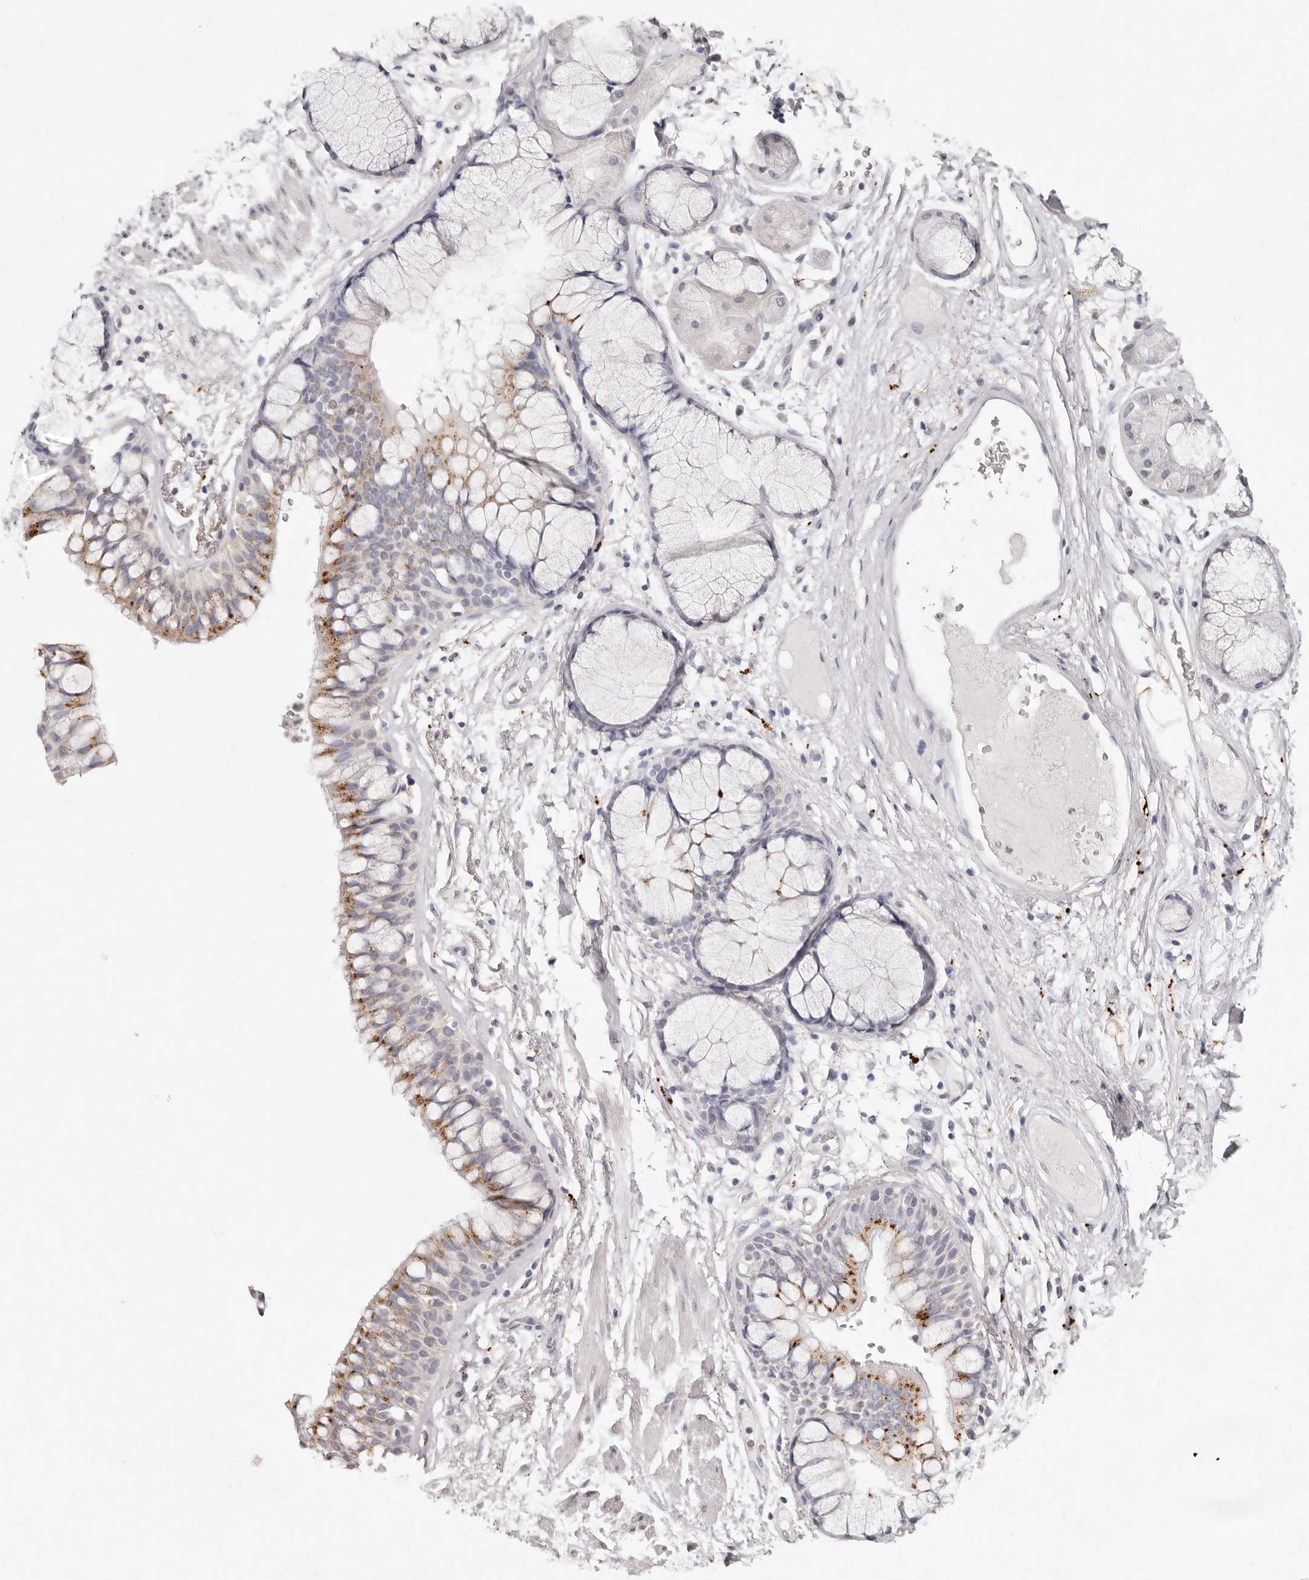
{"staining": {"intensity": "negative", "quantity": "none", "location": "none"}, "tissue": "adipose tissue", "cell_type": "Adipocytes", "image_type": "normal", "snomed": [{"axis": "morphology", "description": "Normal tissue, NOS"}, {"axis": "topography", "description": "Bronchus"}], "caption": "Protein analysis of normal adipose tissue demonstrates no significant staining in adipocytes. The staining is performed using DAB (3,3'-diaminobenzidine) brown chromogen with nuclei counter-stained in using hematoxylin.", "gene": "FAM185A", "patient": {"sex": "male", "age": 66}}